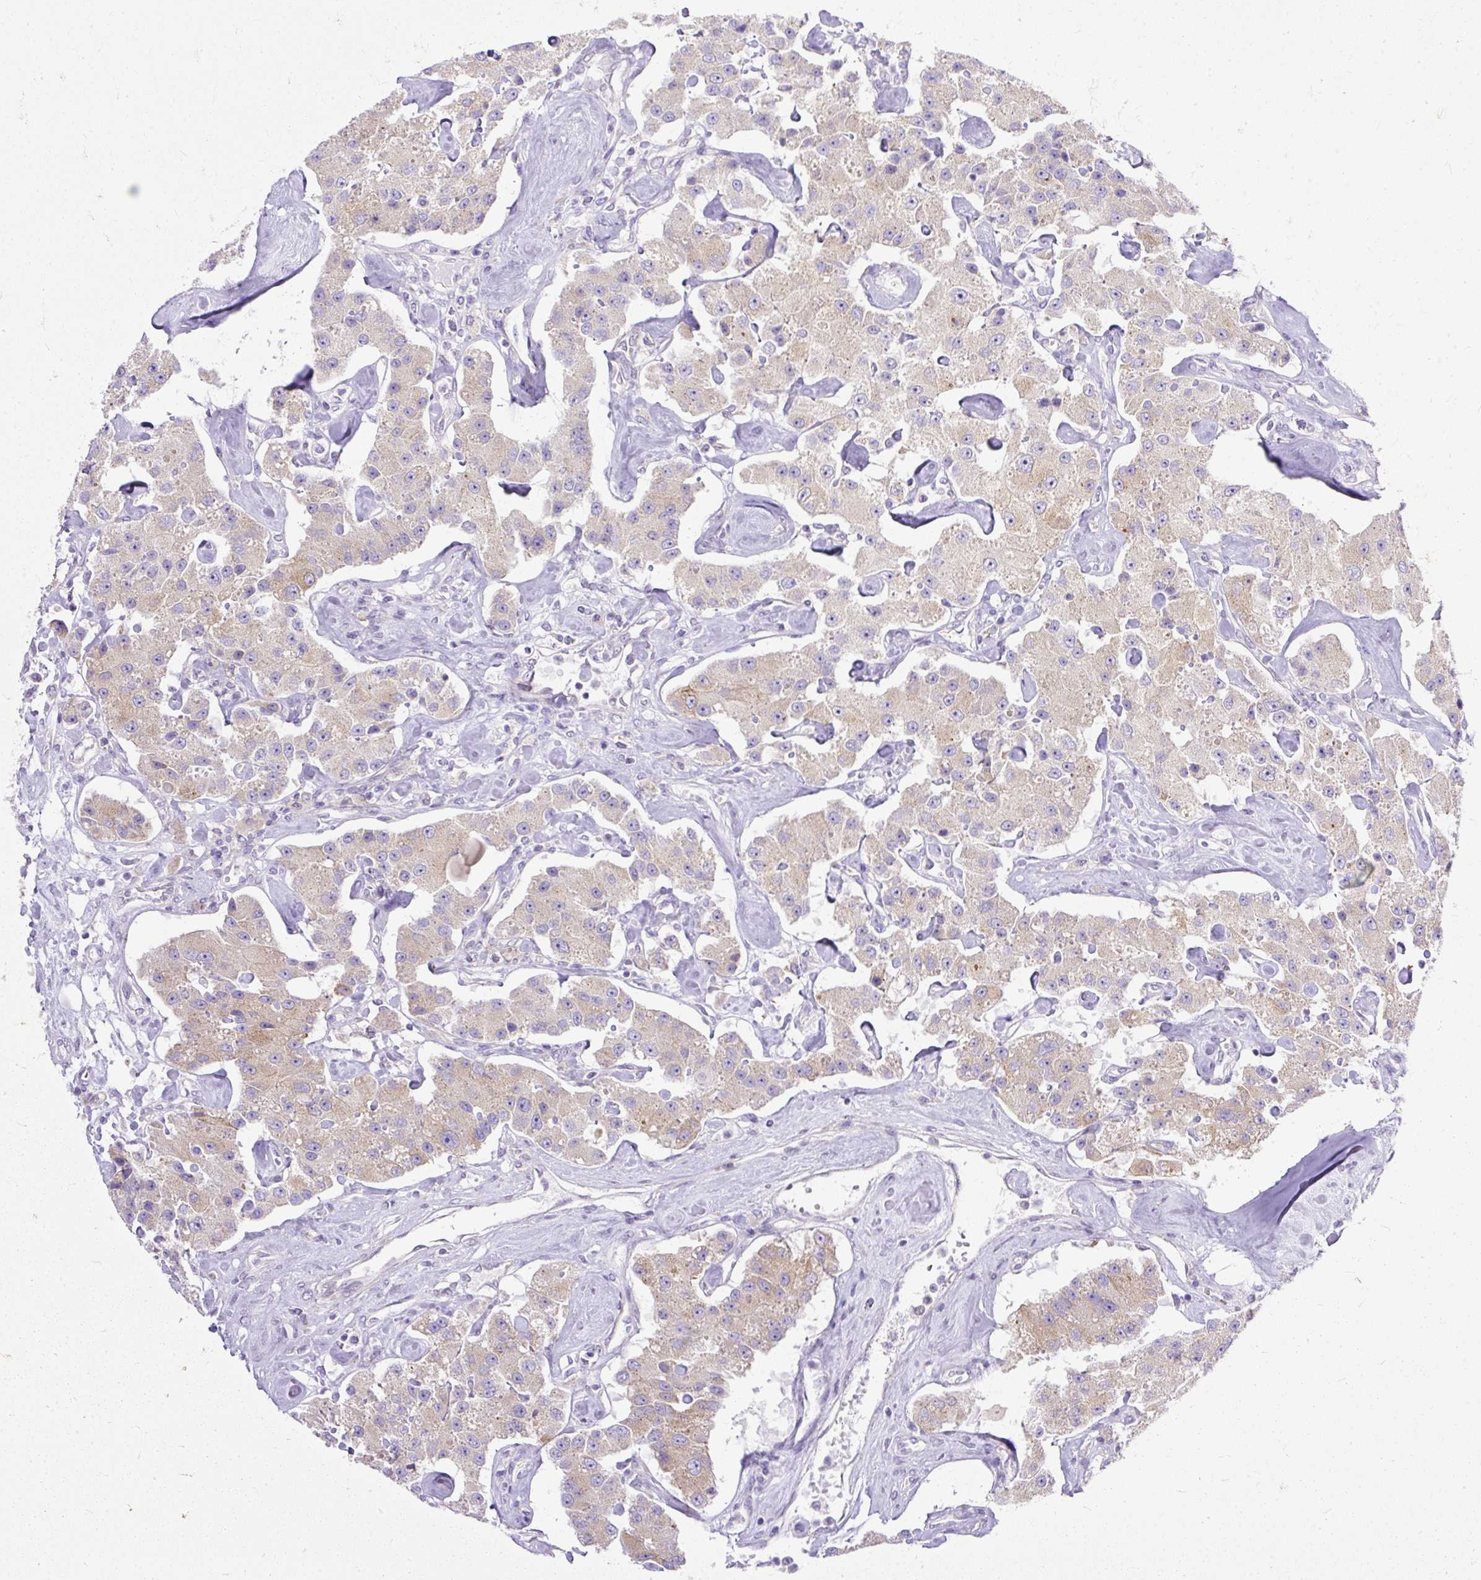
{"staining": {"intensity": "weak", "quantity": "25%-75%", "location": "cytoplasmic/membranous"}, "tissue": "carcinoid", "cell_type": "Tumor cells", "image_type": "cancer", "snomed": [{"axis": "morphology", "description": "Carcinoid, malignant, NOS"}, {"axis": "topography", "description": "Pancreas"}], "caption": "Immunohistochemical staining of human malignant carcinoid demonstrates low levels of weak cytoplasmic/membranous protein expression in about 25%-75% of tumor cells. The staining is performed using DAB (3,3'-diaminobenzidine) brown chromogen to label protein expression. The nuclei are counter-stained blue using hematoxylin.", "gene": "AMFR", "patient": {"sex": "male", "age": 41}}